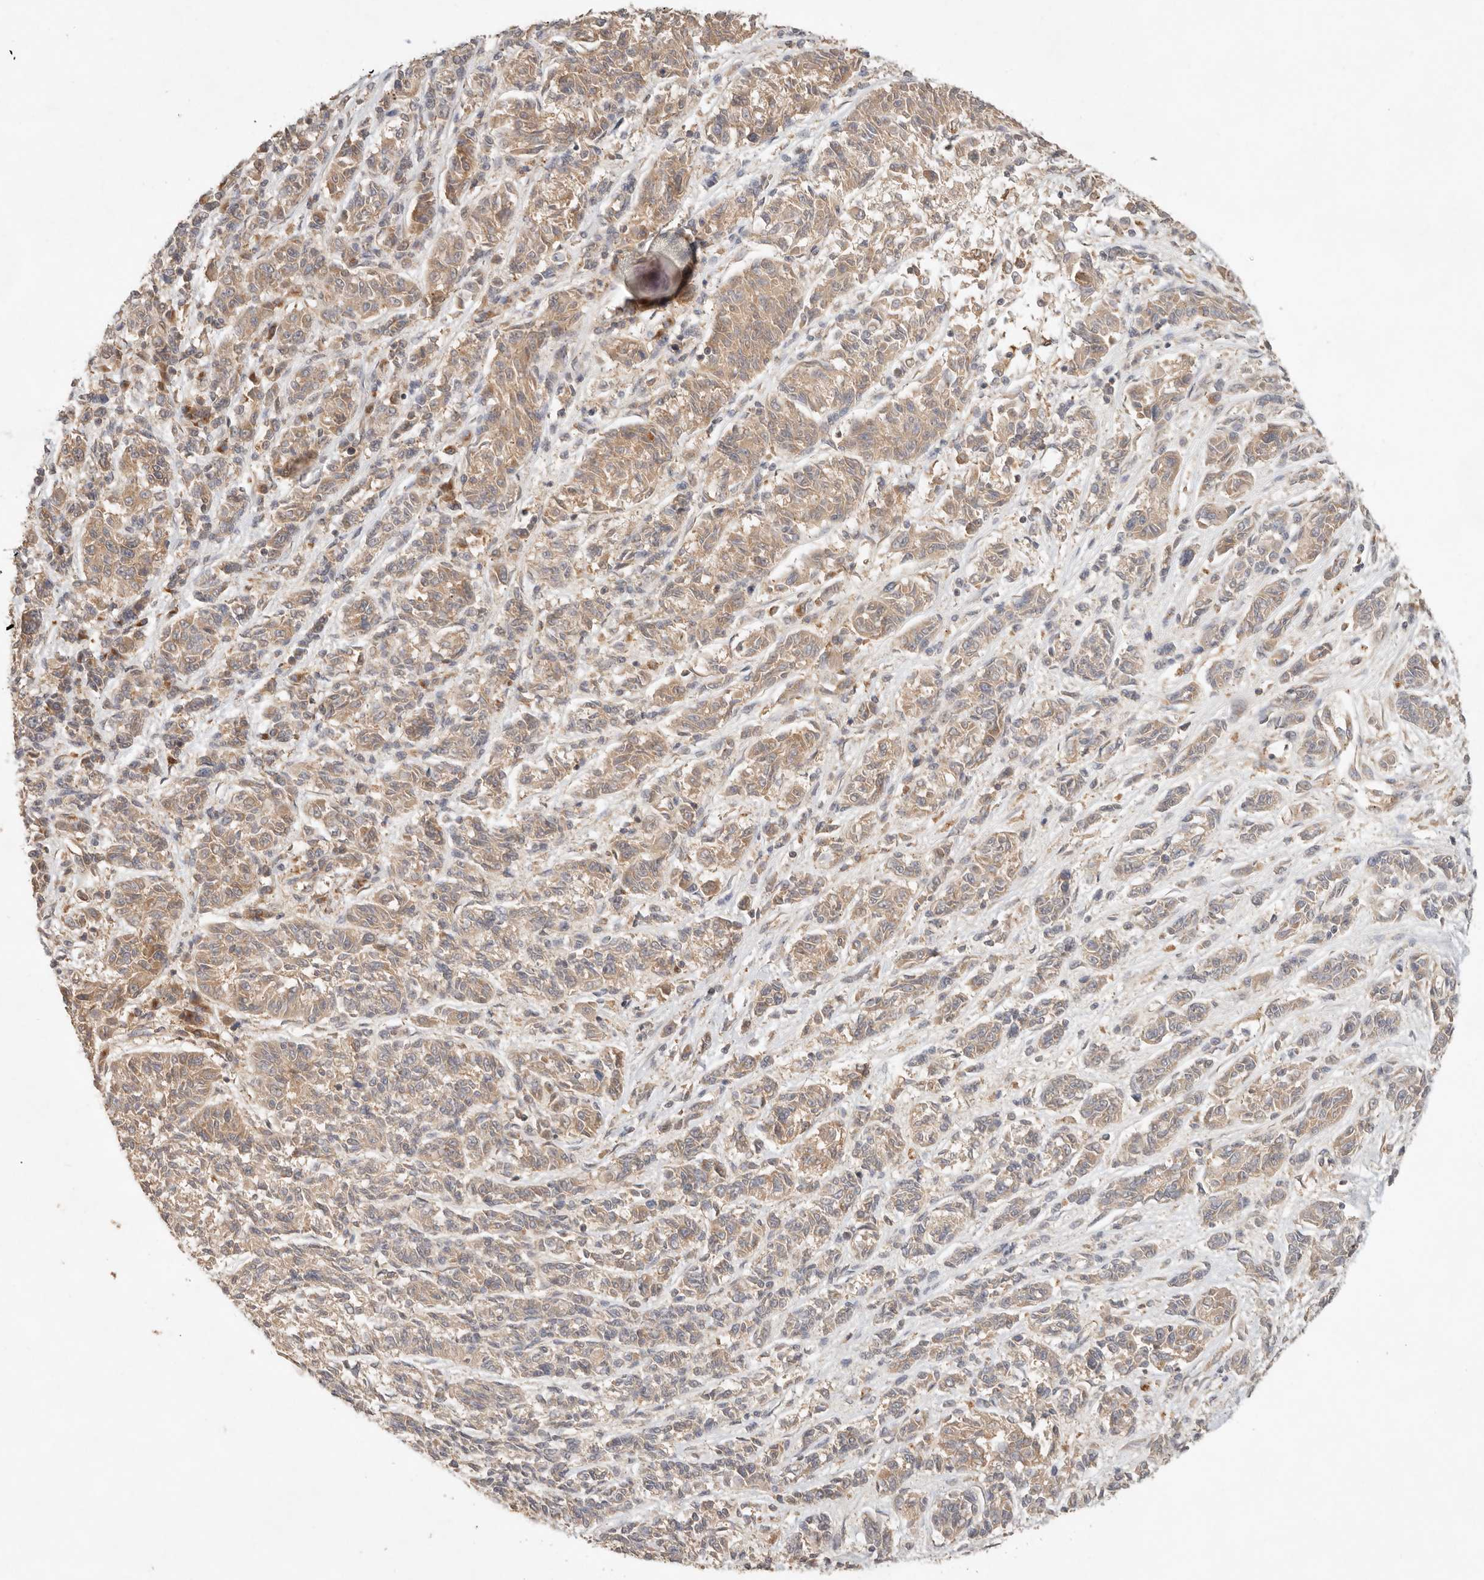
{"staining": {"intensity": "weak", "quantity": ">75%", "location": "cytoplasmic/membranous"}, "tissue": "melanoma", "cell_type": "Tumor cells", "image_type": "cancer", "snomed": [{"axis": "morphology", "description": "Malignant melanoma, NOS"}, {"axis": "topography", "description": "Skin"}], "caption": "Malignant melanoma stained with a brown dye exhibits weak cytoplasmic/membranous positive positivity in approximately >75% of tumor cells.", "gene": "HECTD3", "patient": {"sex": "male", "age": 53}}